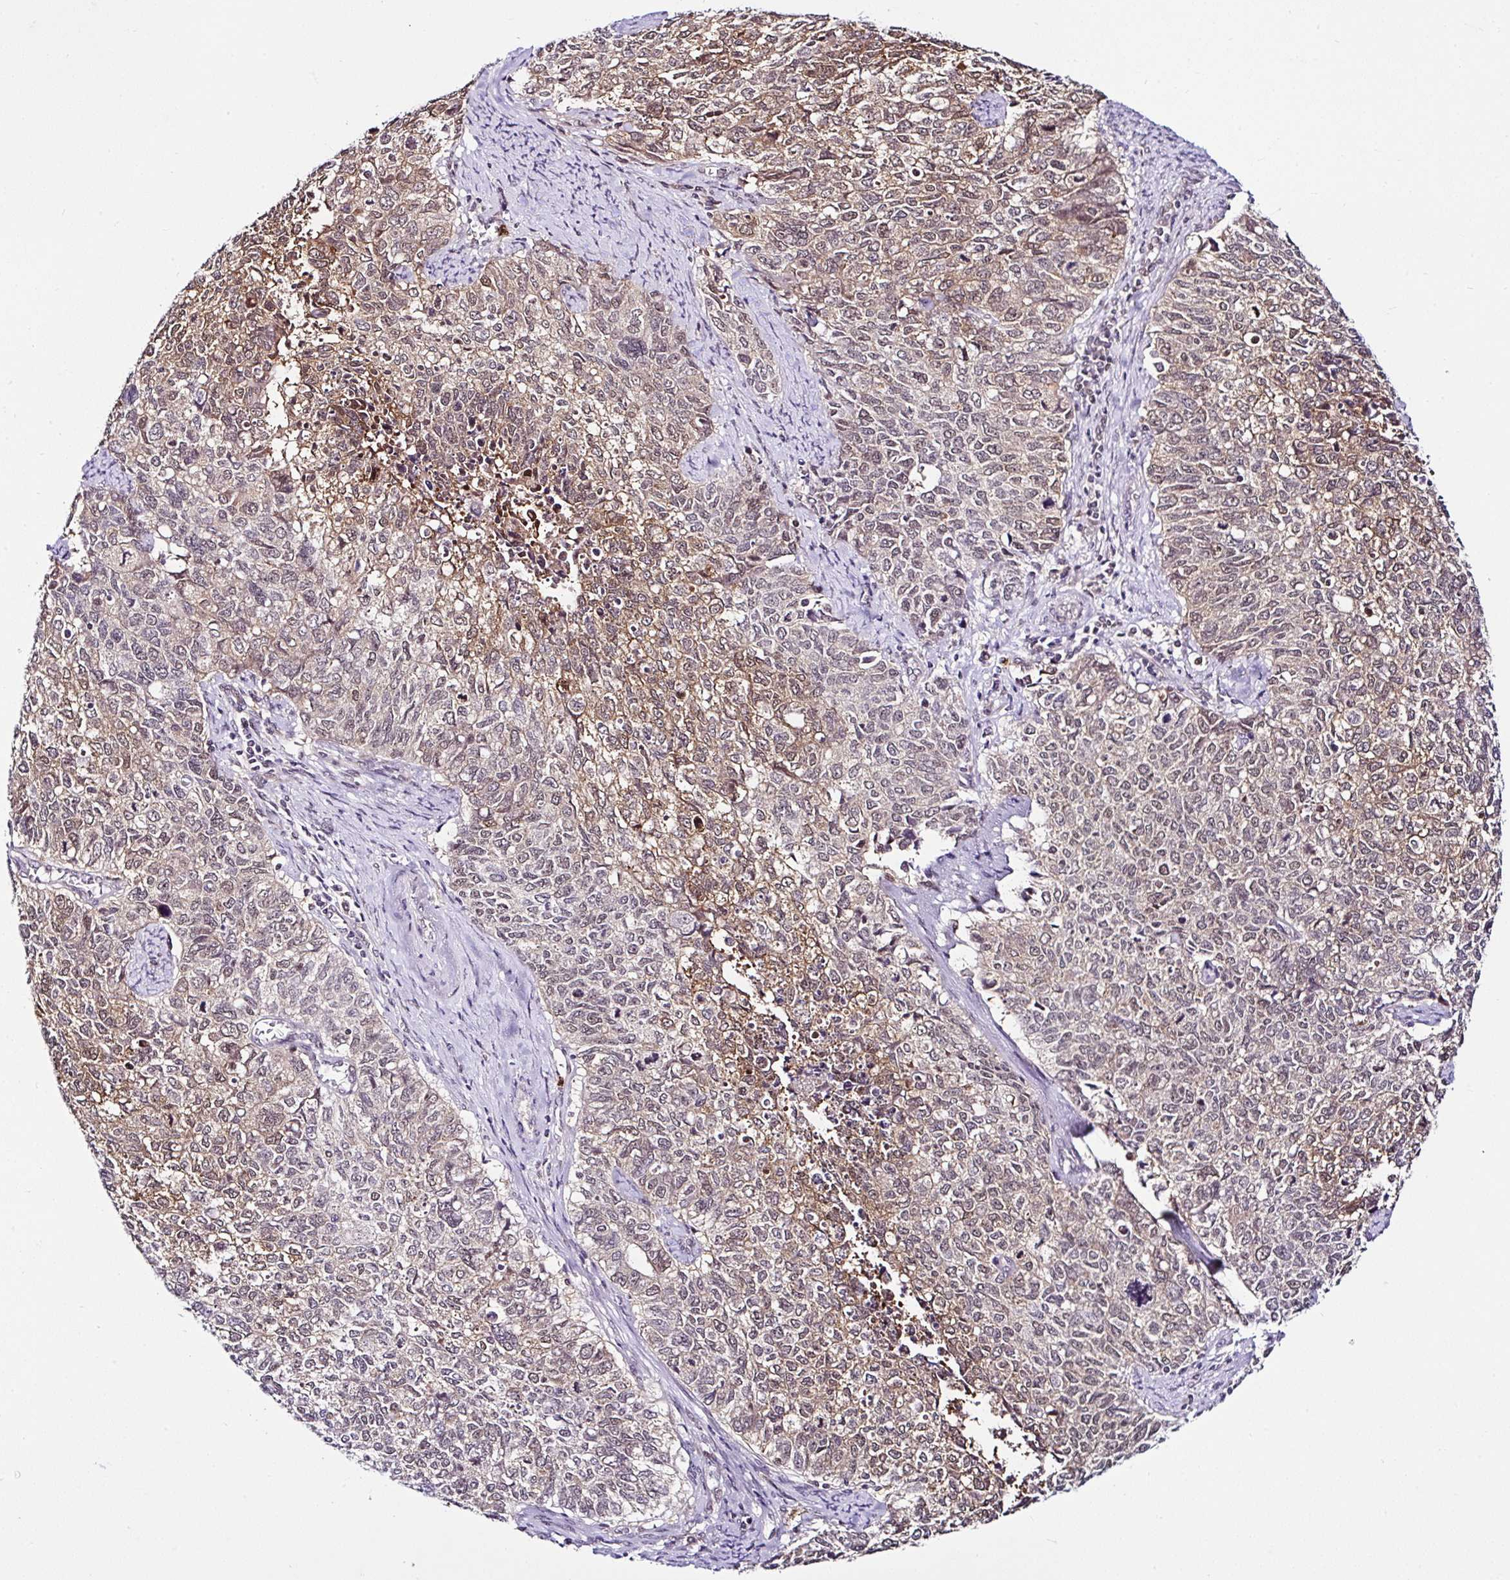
{"staining": {"intensity": "moderate", "quantity": "<25%", "location": "cytoplasmic/membranous,nuclear"}, "tissue": "cervical cancer", "cell_type": "Tumor cells", "image_type": "cancer", "snomed": [{"axis": "morphology", "description": "Adenocarcinoma, NOS"}, {"axis": "topography", "description": "Cervix"}], "caption": "Human cervical cancer (adenocarcinoma) stained with a protein marker demonstrates moderate staining in tumor cells.", "gene": "PIN4", "patient": {"sex": "female", "age": 63}}